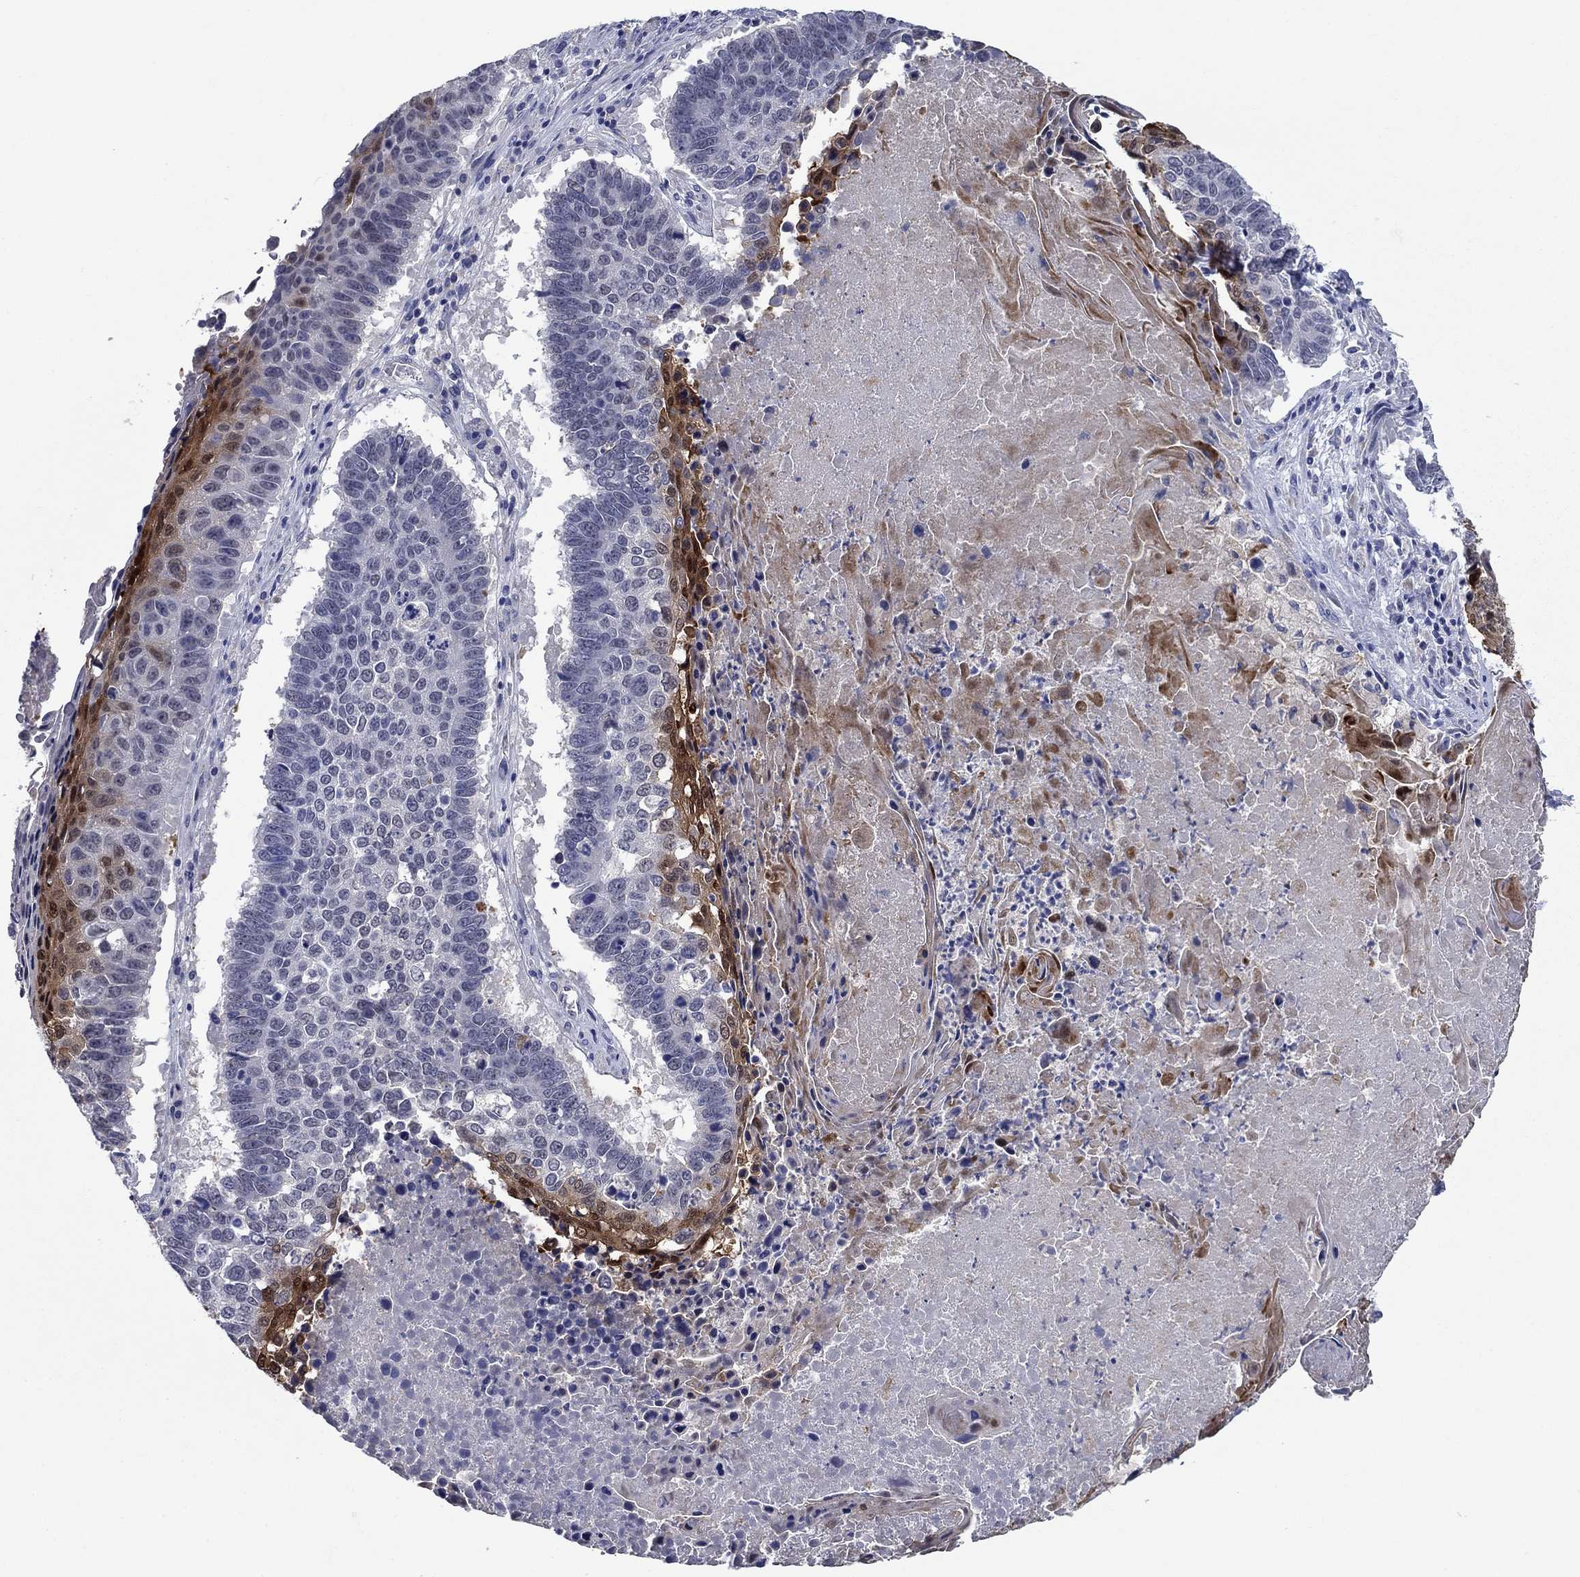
{"staining": {"intensity": "negative", "quantity": "none", "location": "none"}, "tissue": "lung cancer", "cell_type": "Tumor cells", "image_type": "cancer", "snomed": [{"axis": "morphology", "description": "Squamous cell carcinoma, NOS"}, {"axis": "topography", "description": "Lung"}], "caption": "This is a micrograph of immunohistochemistry staining of lung cancer, which shows no staining in tumor cells.", "gene": "SULT2B1", "patient": {"sex": "male", "age": 73}}